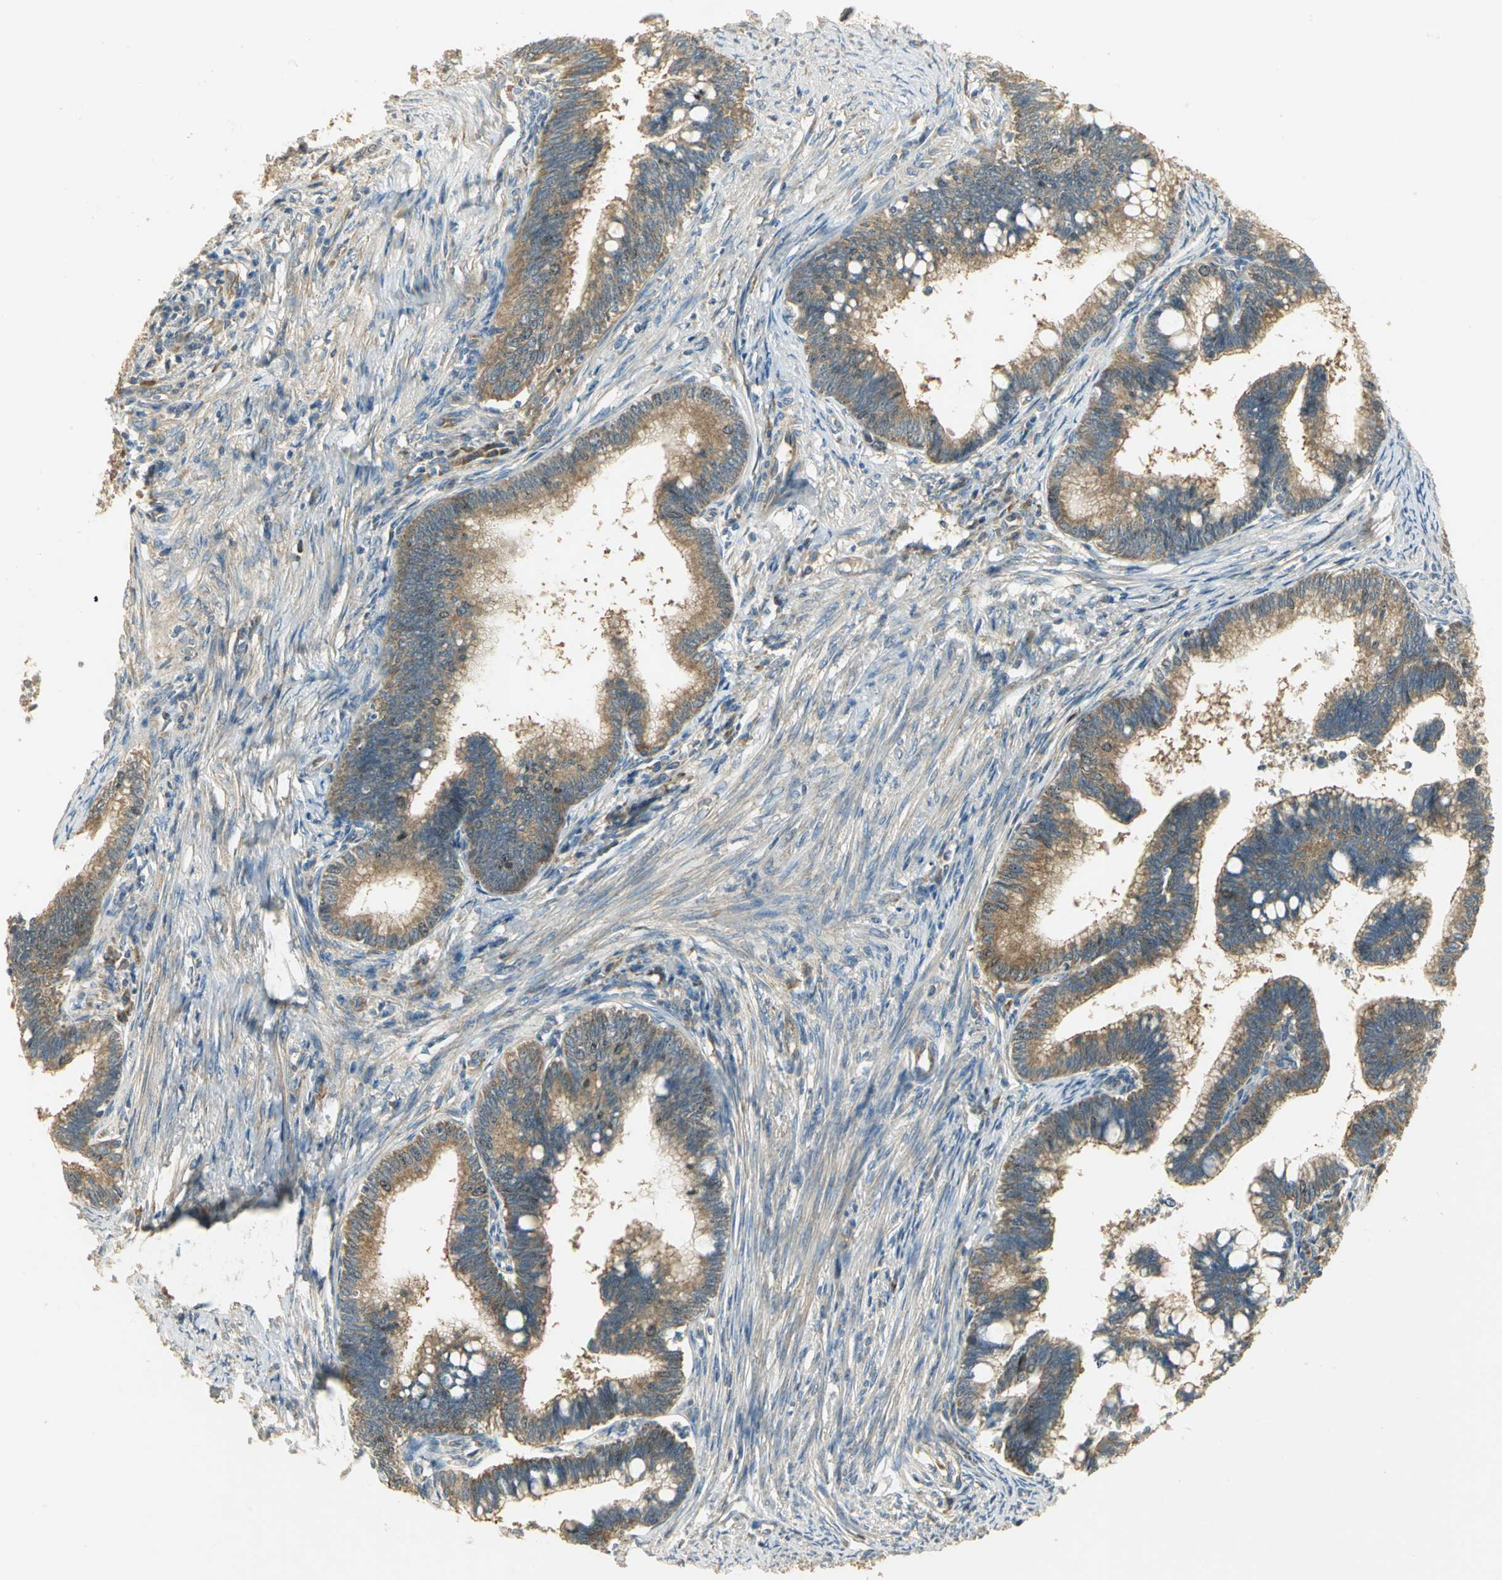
{"staining": {"intensity": "moderate", "quantity": ">75%", "location": "cytoplasmic/membranous"}, "tissue": "cervical cancer", "cell_type": "Tumor cells", "image_type": "cancer", "snomed": [{"axis": "morphology", "description": "Adenocarcinoma, NOS"}, {"axis": "topography", "description": "Cervix"}], "caption": "Cervical cancer (adenocarcinoma) stained with a protein marker shows moderate staining in tumor cells.", "gene": "RARS1", "patient": {"sex": "female", "age": 36}}